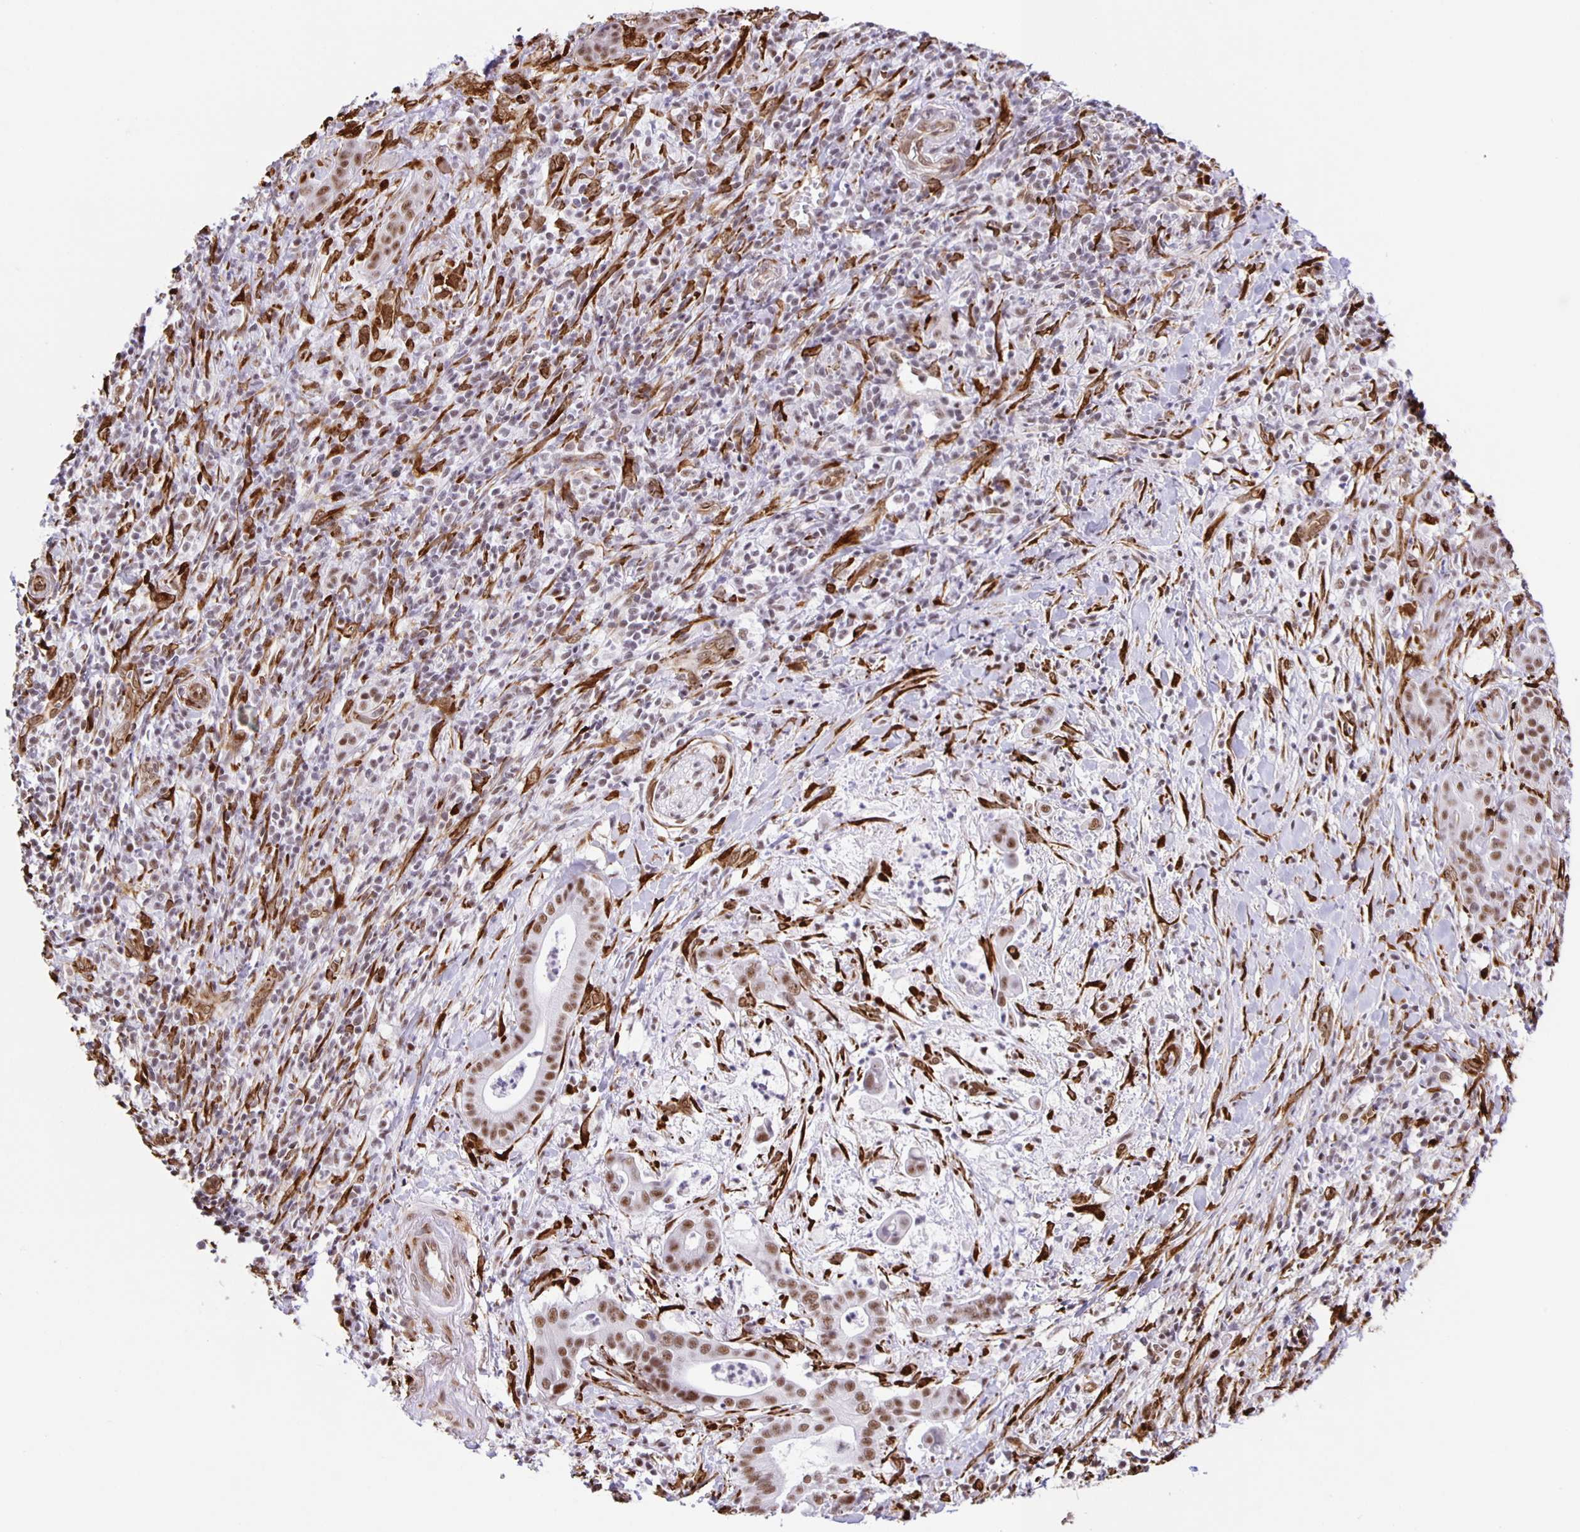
{"staining": {"intensity": "moderate", "quantity": ">75%", "location": "nuclear"}, "tissue": "pancreatic cancer", "cell_type": "Tumor cells", "image_type": "cancer", "snomed": [{"axis": "morphology", "description": "Adenocarcinoma, NOS"}, {"axis": "topography", "description": "Pancreas"}], "caption": "The micrograph reveals a brown stain indicating the presence of a protein in the nuclear of tumor cells in adenocarcinoma (pancreatic).", "gene": "ZRANB2", "patient": {"sex": "male", "age": 61}}